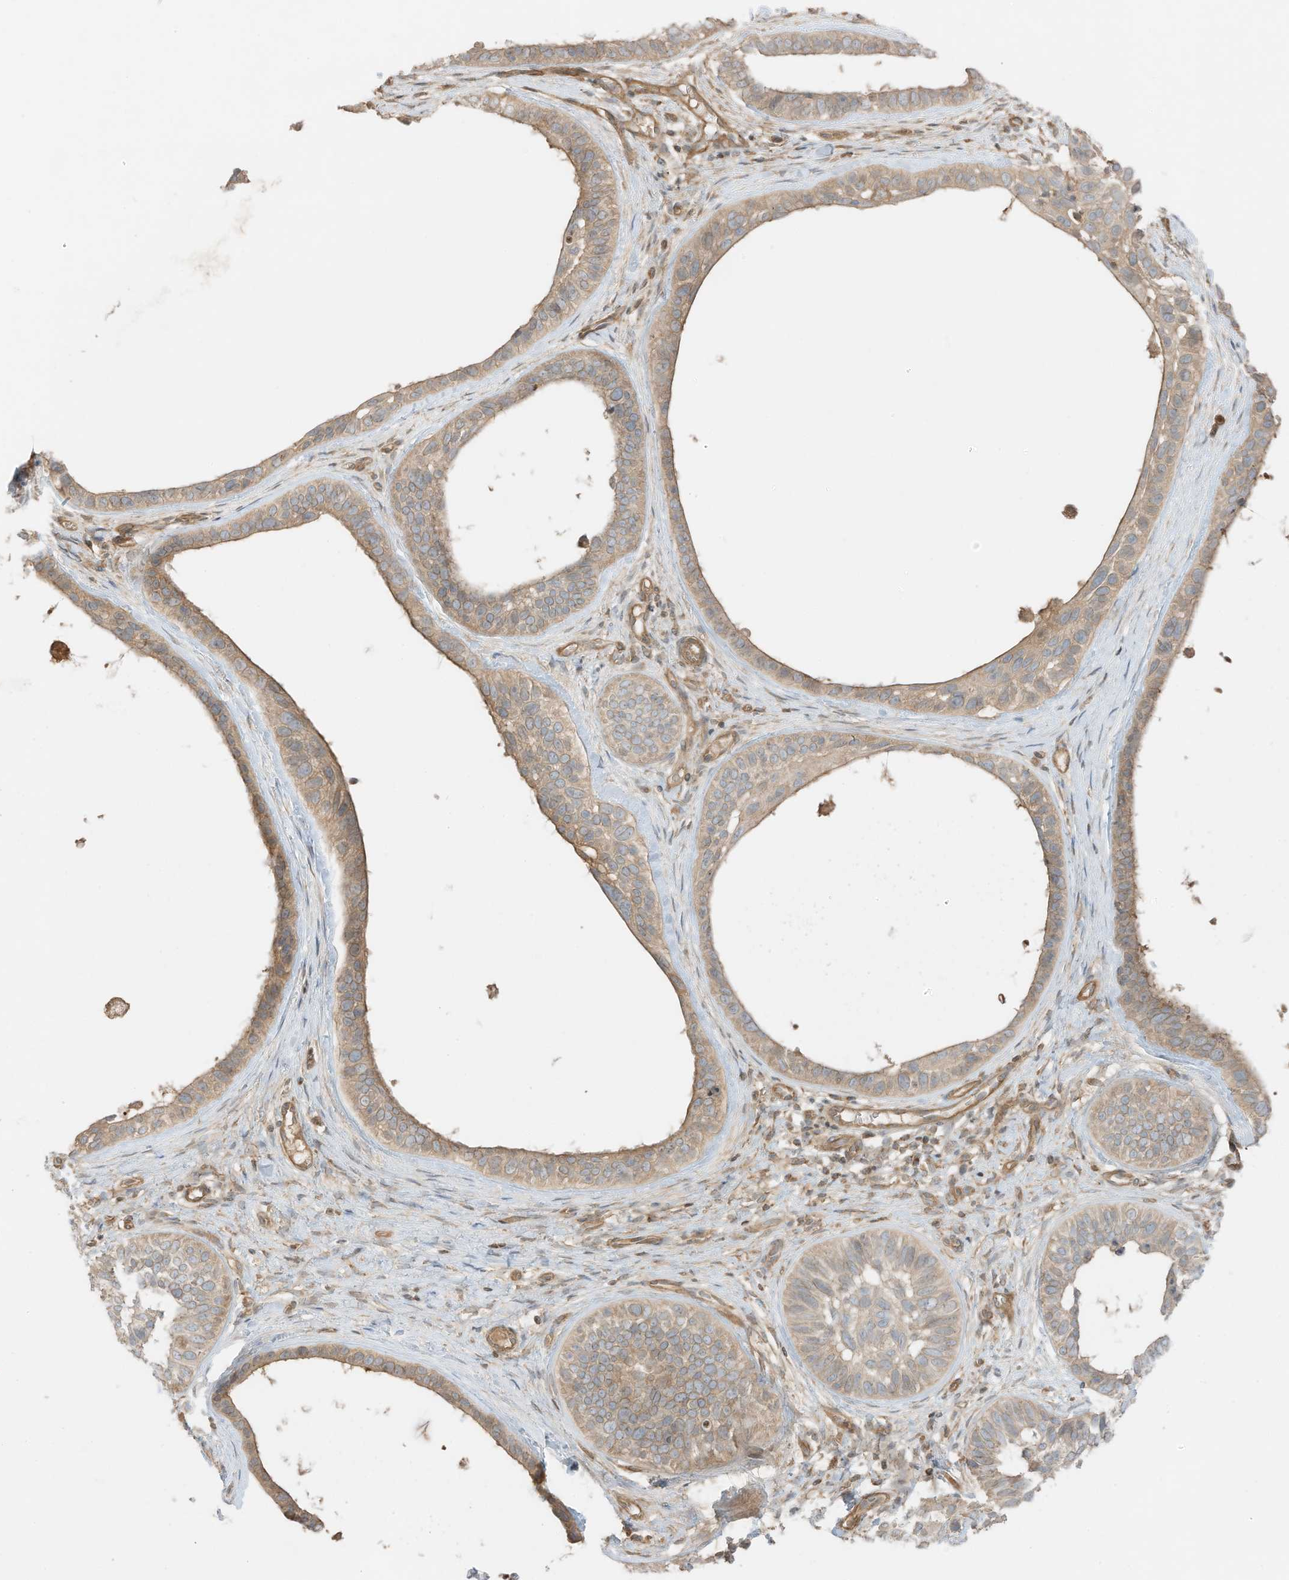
{"staining": {"intensity": "weak", "quantity": "25%-75%", "location": "cytoplasmic/membranous"}, "tissue": "skin cancer", "cell_type": "Tumor cells", "image_type": "cancer", "snomed": [{"axis": "morphology", "description": "Basal cell carcinoma"}, {"axis": "topography", "description": "Skin"}], "caption": "An IHC image of neoplastic tissue is shown. Protein staining in brown labels weak cytoplasmic/membranous positivity in skin basal cell carcinoma within tumor cells. (DAB (3,3'-diaminobenzidine) IHC with brightfield microscopy, high magnification).", "gene": "SLC25A12", "patient": {"sex": "male", "age": 62}}